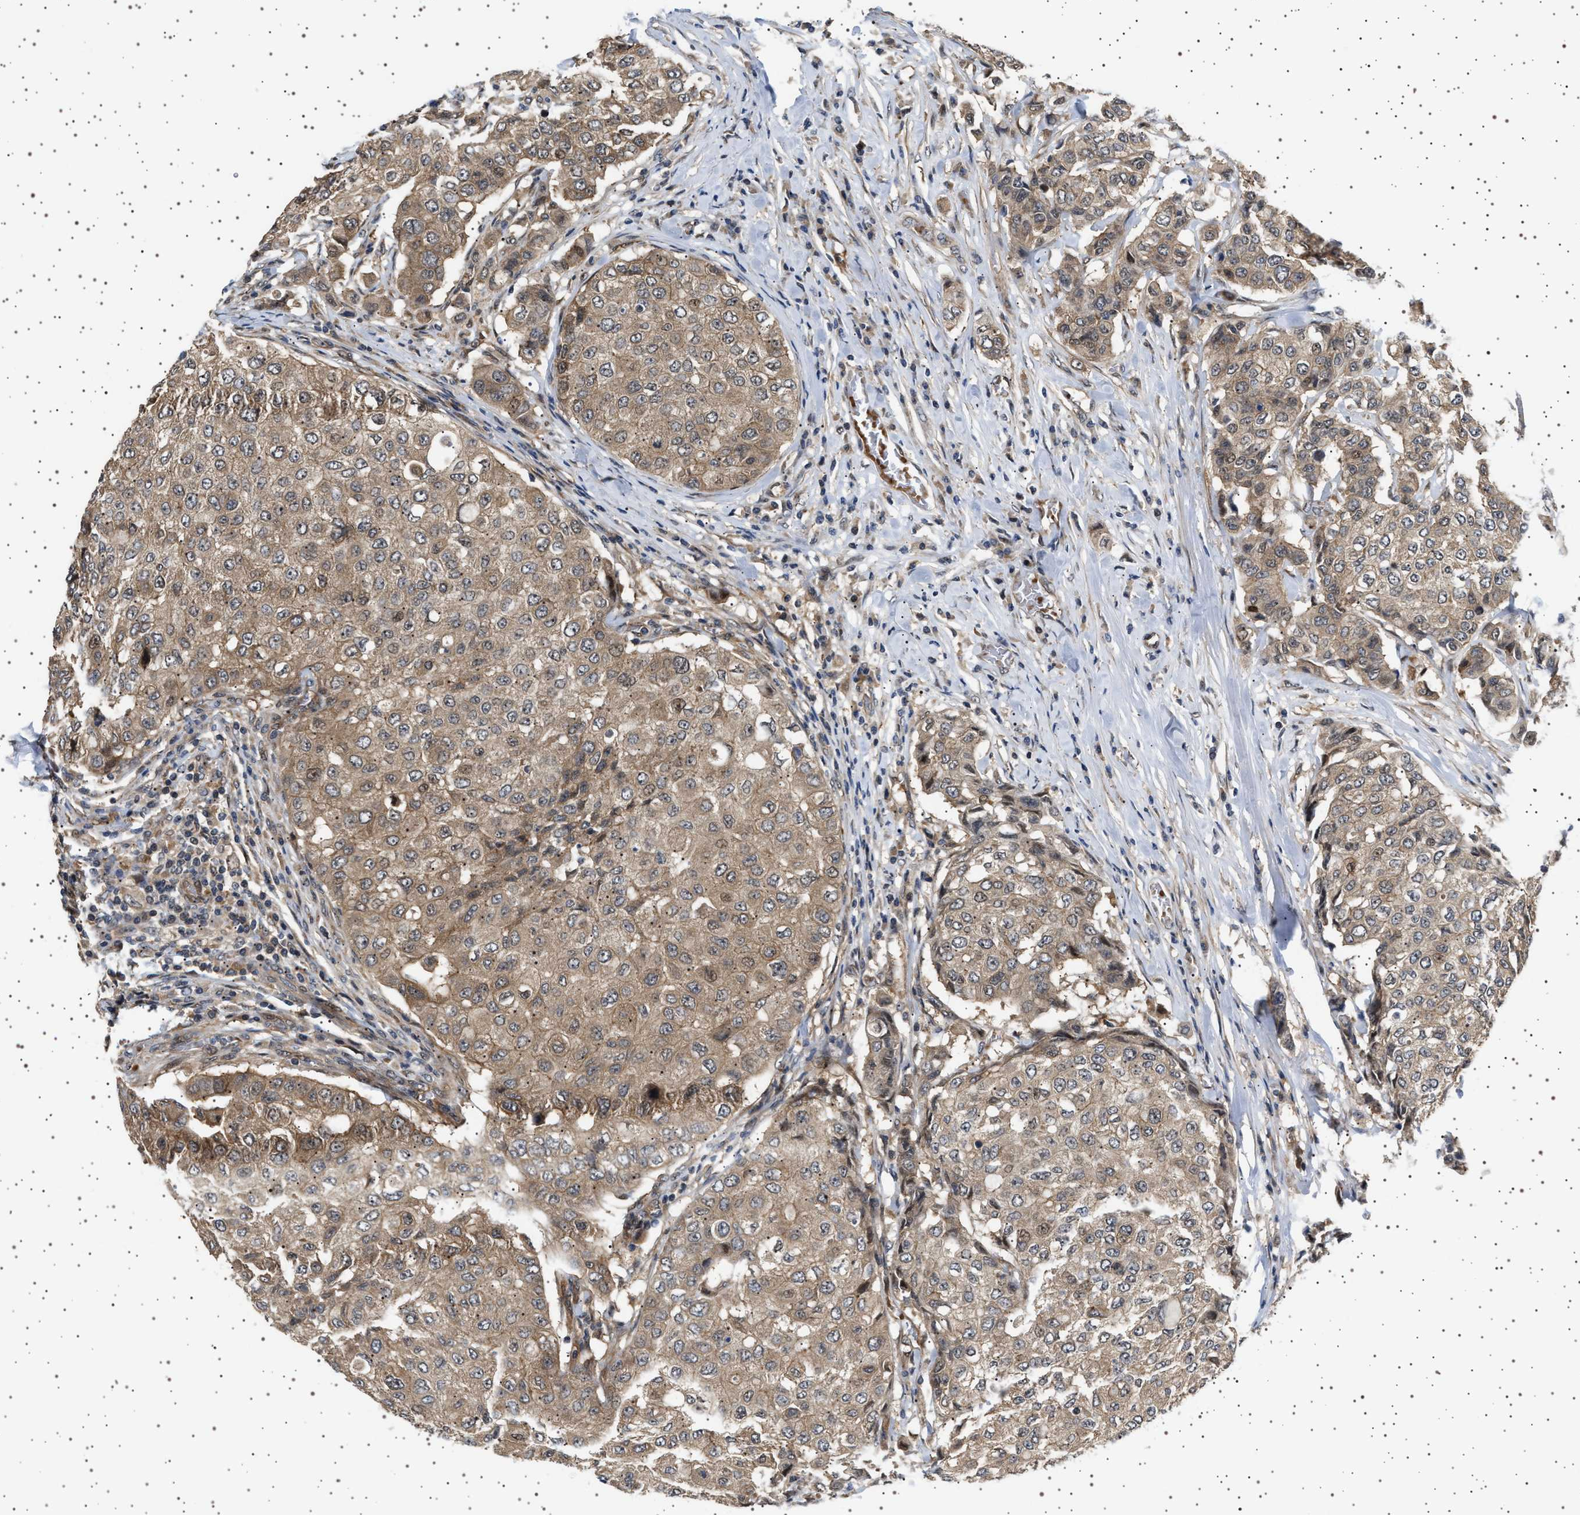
{"staining": {"intensity": "weak", "quantity": ">75%", "location": "cytoplasmic/membranous"}, "tissue": "breast cancer", "cell_type": "Tumor cells", "image_type": "cancer", "snomed": [{"axis": "morphology", "description": "Duct carcinoma"}, {"axis": "topography", "description": "Breast"}], "caption": "DAB (3,3'-diaminobenzidine) immunohistochemical staining of human breast cancer (invasive ductal carcinoma) reveals weak cytoplasmic/membranous protein expression in approximately >75% of tumor cells.", "gene": "BAG3", "patient": {"sex": "female", "age": 27}}